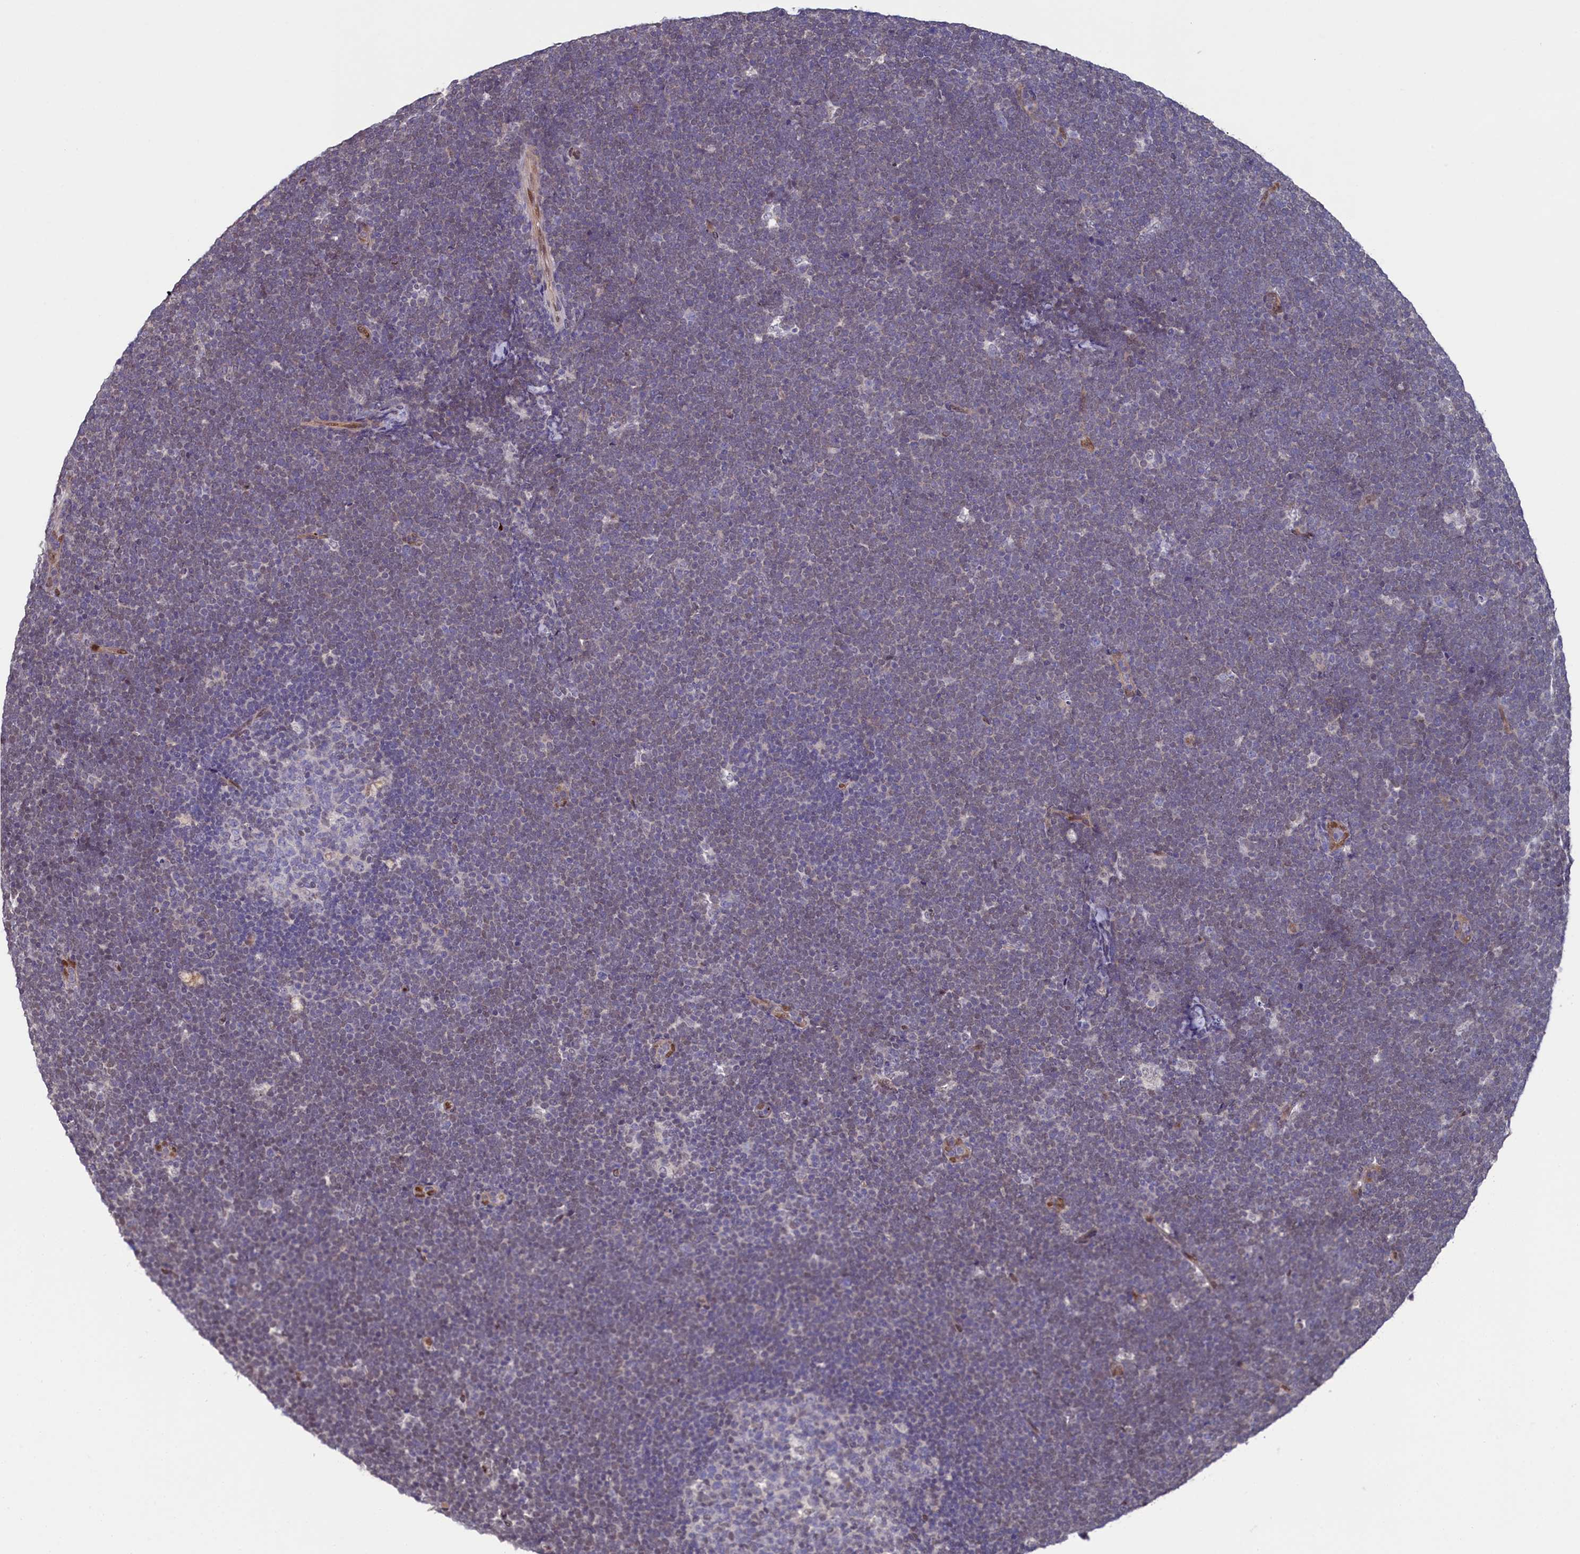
{"staining": {"intensity": "weak", "quantity": "25%-75%", "location": "cytoplasmic/membranous"}, "tissue": "lymphoma", "cell_type": "Tumor cells", "image_type": "cancer", "snomed": [{"axis": "morphology", "description": "Malignant lymphoma, non-Hodgkin's type, High grade"}, {"axis": "topography", "description": "Lymph node"}], "caption": "Protein staining of malignant lymphoma, non-Hodgkin's type (high-grade) tissue displays weak cytoplasmic/membranous positivity in approximately 25%-75% of tumor cells. Using DAB (3,3'-diaminobenzidine) (brown) and hematoxylin (blue) stains, captured at high magnification using brightfield microscopy.", "gene": "FLYWCH2", "patient": {"sex": "male", "age": 13}}